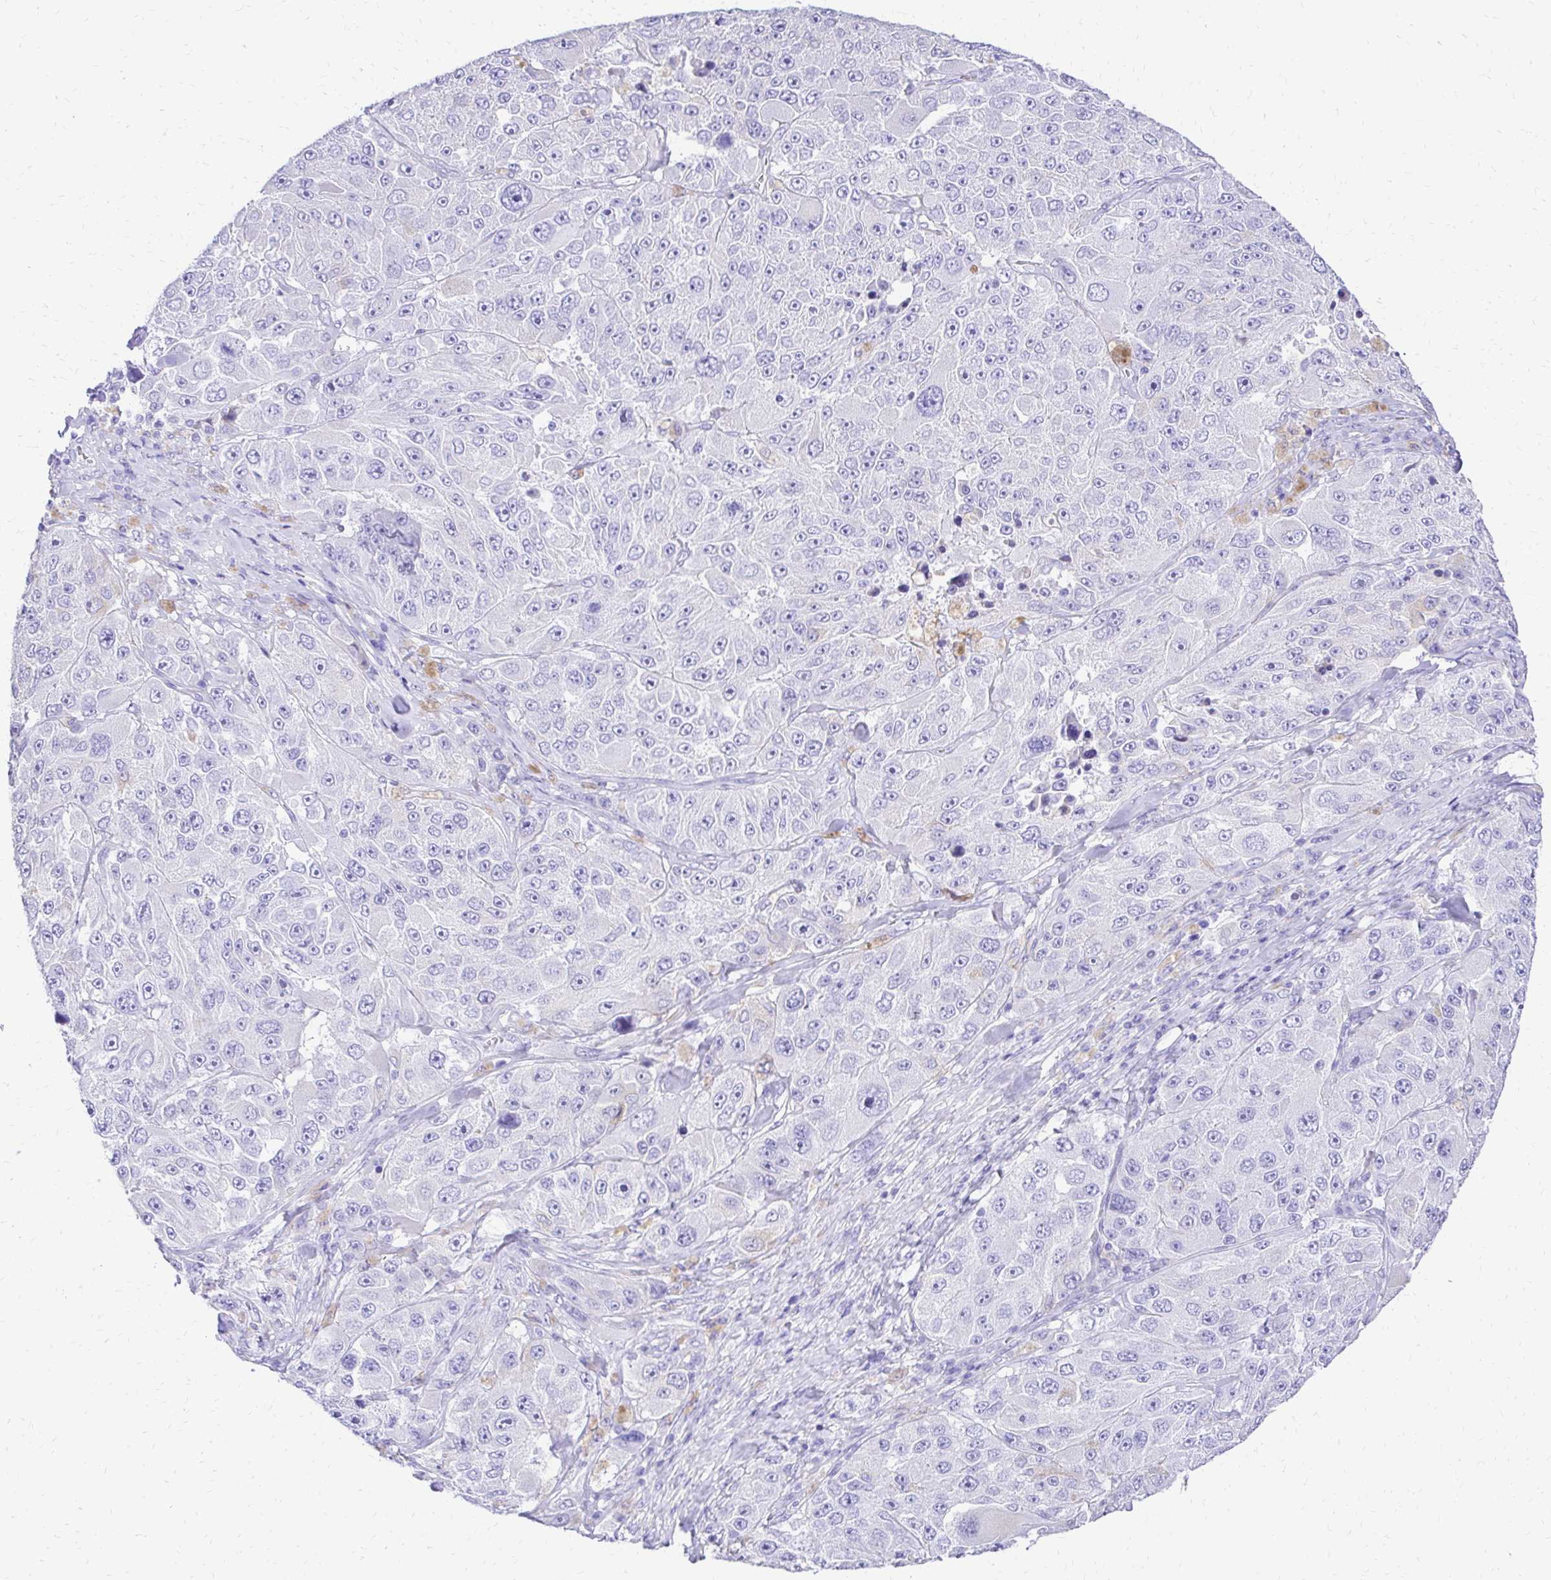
{"staining": {"intensity": "negative", "quantity": "none", "location": "none"}, "tissue": "melanoma", "cell_type": "Tumor cells", "image_type": "cancer", "snomed": [{"axis": "morphology", "description": "Malignant melanoma, Metastatic site"}, {"axis": "topography", "description": "Lymph node"}], "caption": "The immunohistochemistry micrograph has no significant staining in tumor cells of melanoma tissue.", "gene": "S100G", "patient": {"sex": "male", "age": 62}}